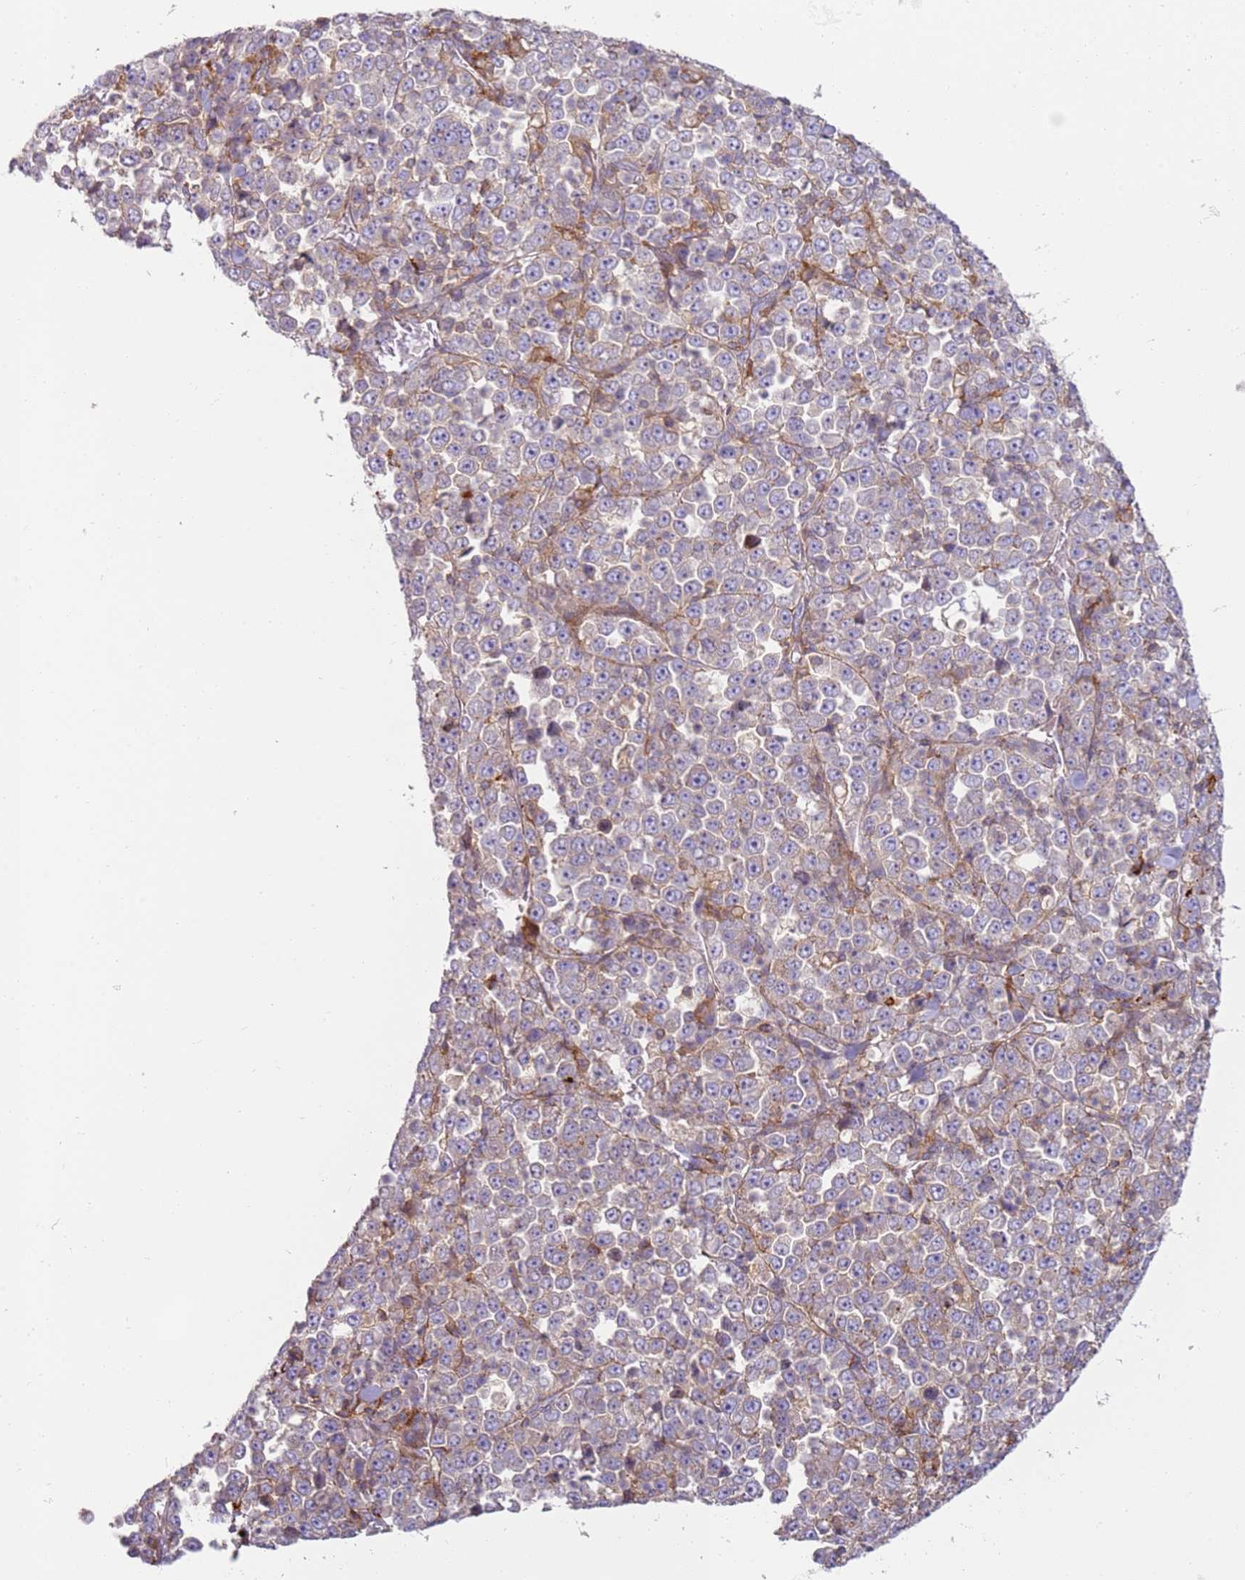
{"staining": {"intensity": "negative", "quantity": "none", "location": "none"}, "tissue": "stomach cancer", "cell_type": "Tumor cells", "image_type": "cancer", "snomed": [{"axis": "morphology", "description": "Normal tissue, NOS"}, {"axis": "morphology", "description": "Adenocarcinoma, NOS"}, {"axis": "topography", "description": "Stomach, upper"}, {"axis": "topography", "description": "Stomach"}], "caption": "The immunohistochemistry (IHC) photomicrograph has no significant staining in tumor cells of stomach cancer tissue.", "gene": "FPR1", "patient": {"sex": "male", "age": 59}}